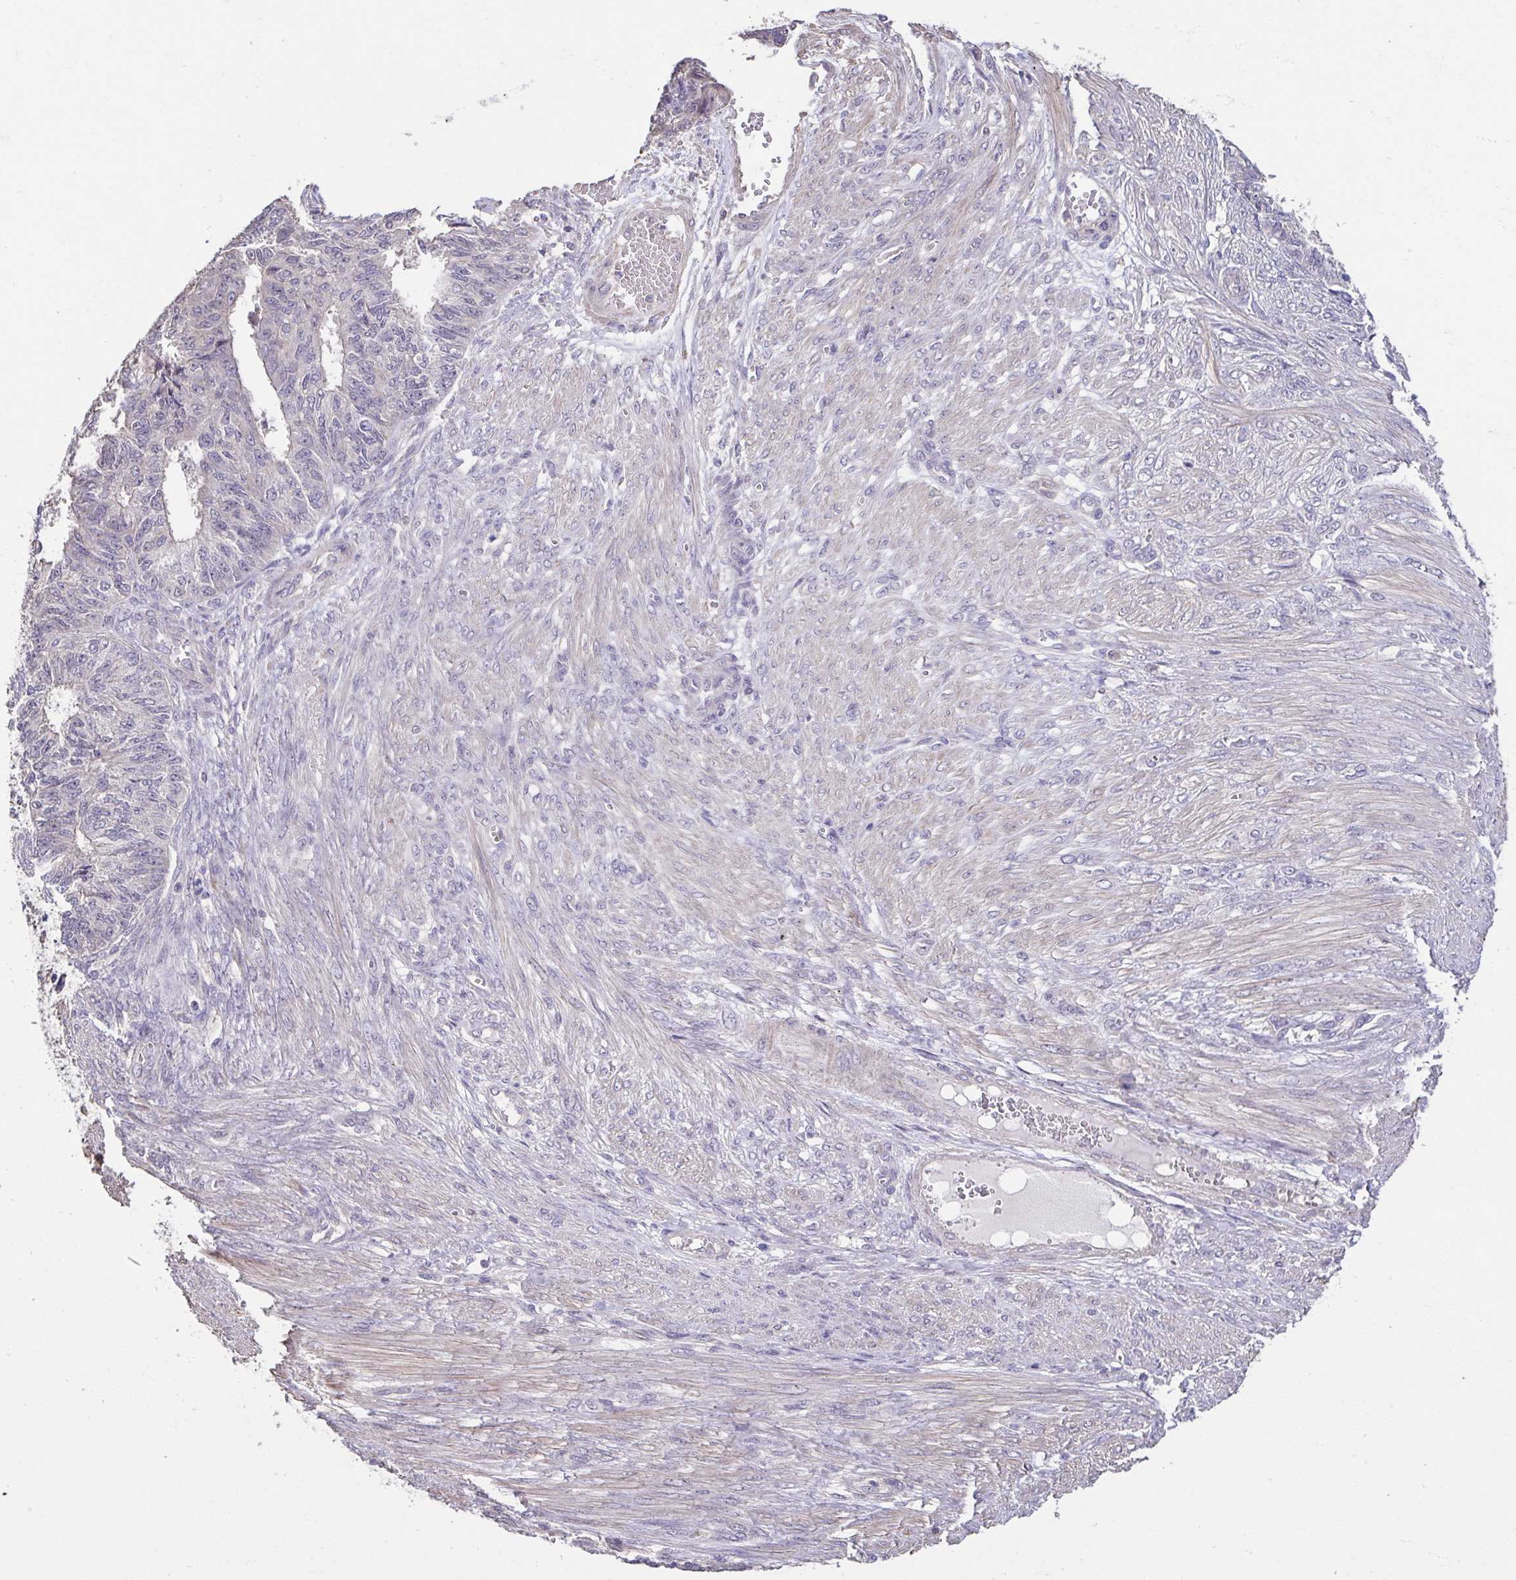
{"staining": {"intensity": "negative", "quantity": "none", "location": "none"}, "tissue": "endometrial cancer", "cell_type": "Tumor cells", "image_type": "cancer", "snomed": [{"axis": "morphology", "description": "Adenocarcinoma, NOS"}, {"axis": "topography", "description": "Endometrium"}], "caption": "IHC image of neoplastic tissue: endometrial adenocarcinoma stained with DAB demonstrates no significant protein positivity in tumor cells. Brightfield microscopy of immunohistochemistry stained with DAB (brown) and hematoxylin (blue), captured at high magnification.", "gene": "ACTRT2", "patient": {"sex": "female", "age": 32}}